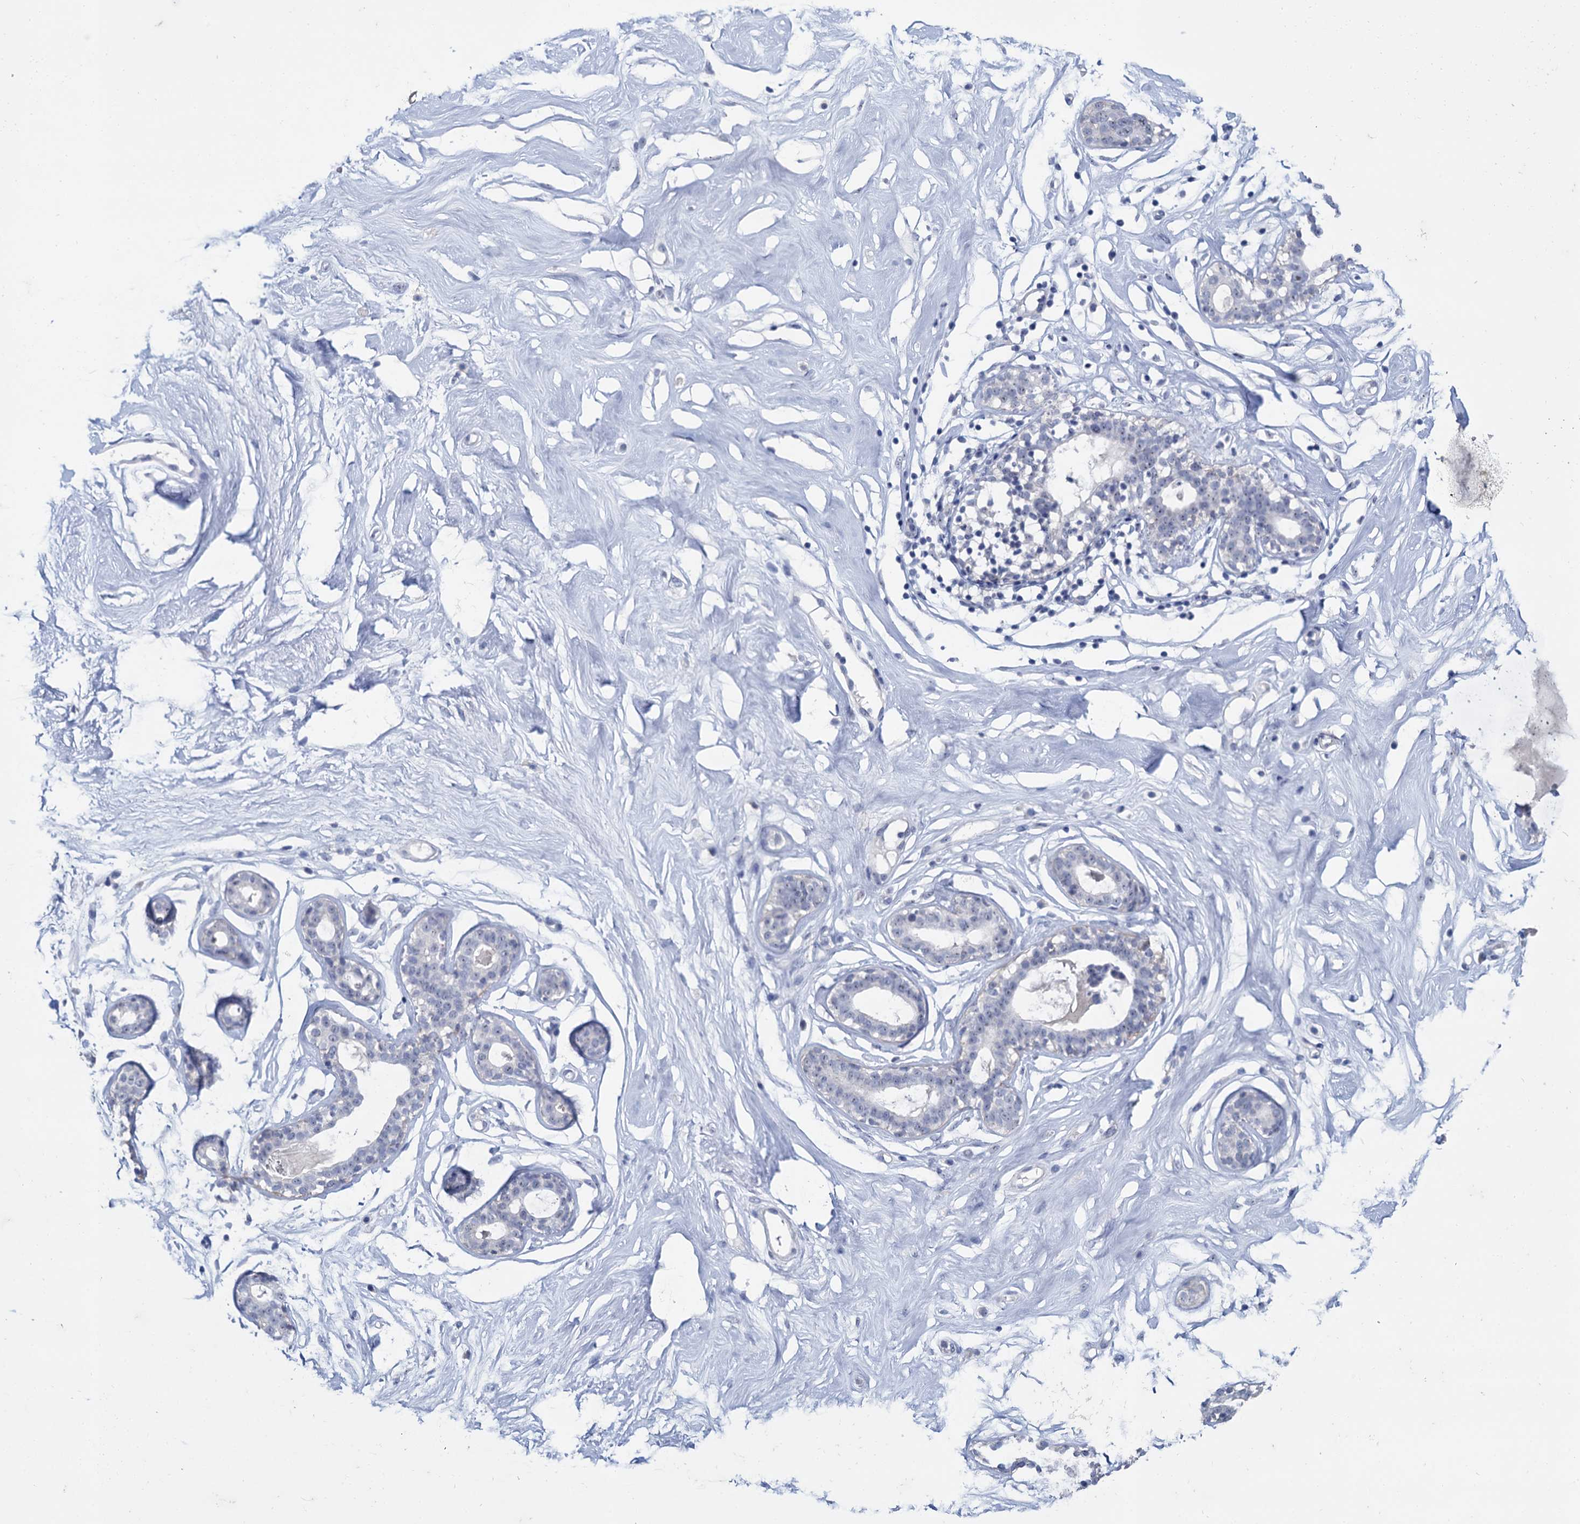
{"staining": {"intensity": "negative", "quantity": "none", "location": "none"}, "tissue": "breast", "cell_type": "Adipocytes", "image_type": "normal", "snomed": [{"axis": "morphology", "description": "Normal tissue, NOS"}, {"axis": "morphology", "description": "Adenoma, NOS"}, {"axis": "topography", "description": "Breast"}], "caption": "The immunohistochemistry histopathology image has no significant staining in adipocytes of breast. (DAB (3,3'-diaminobenzidine) IHC, high magnification).", "gene": "SFN", "patient": {"sex": "female", "age": 23}}